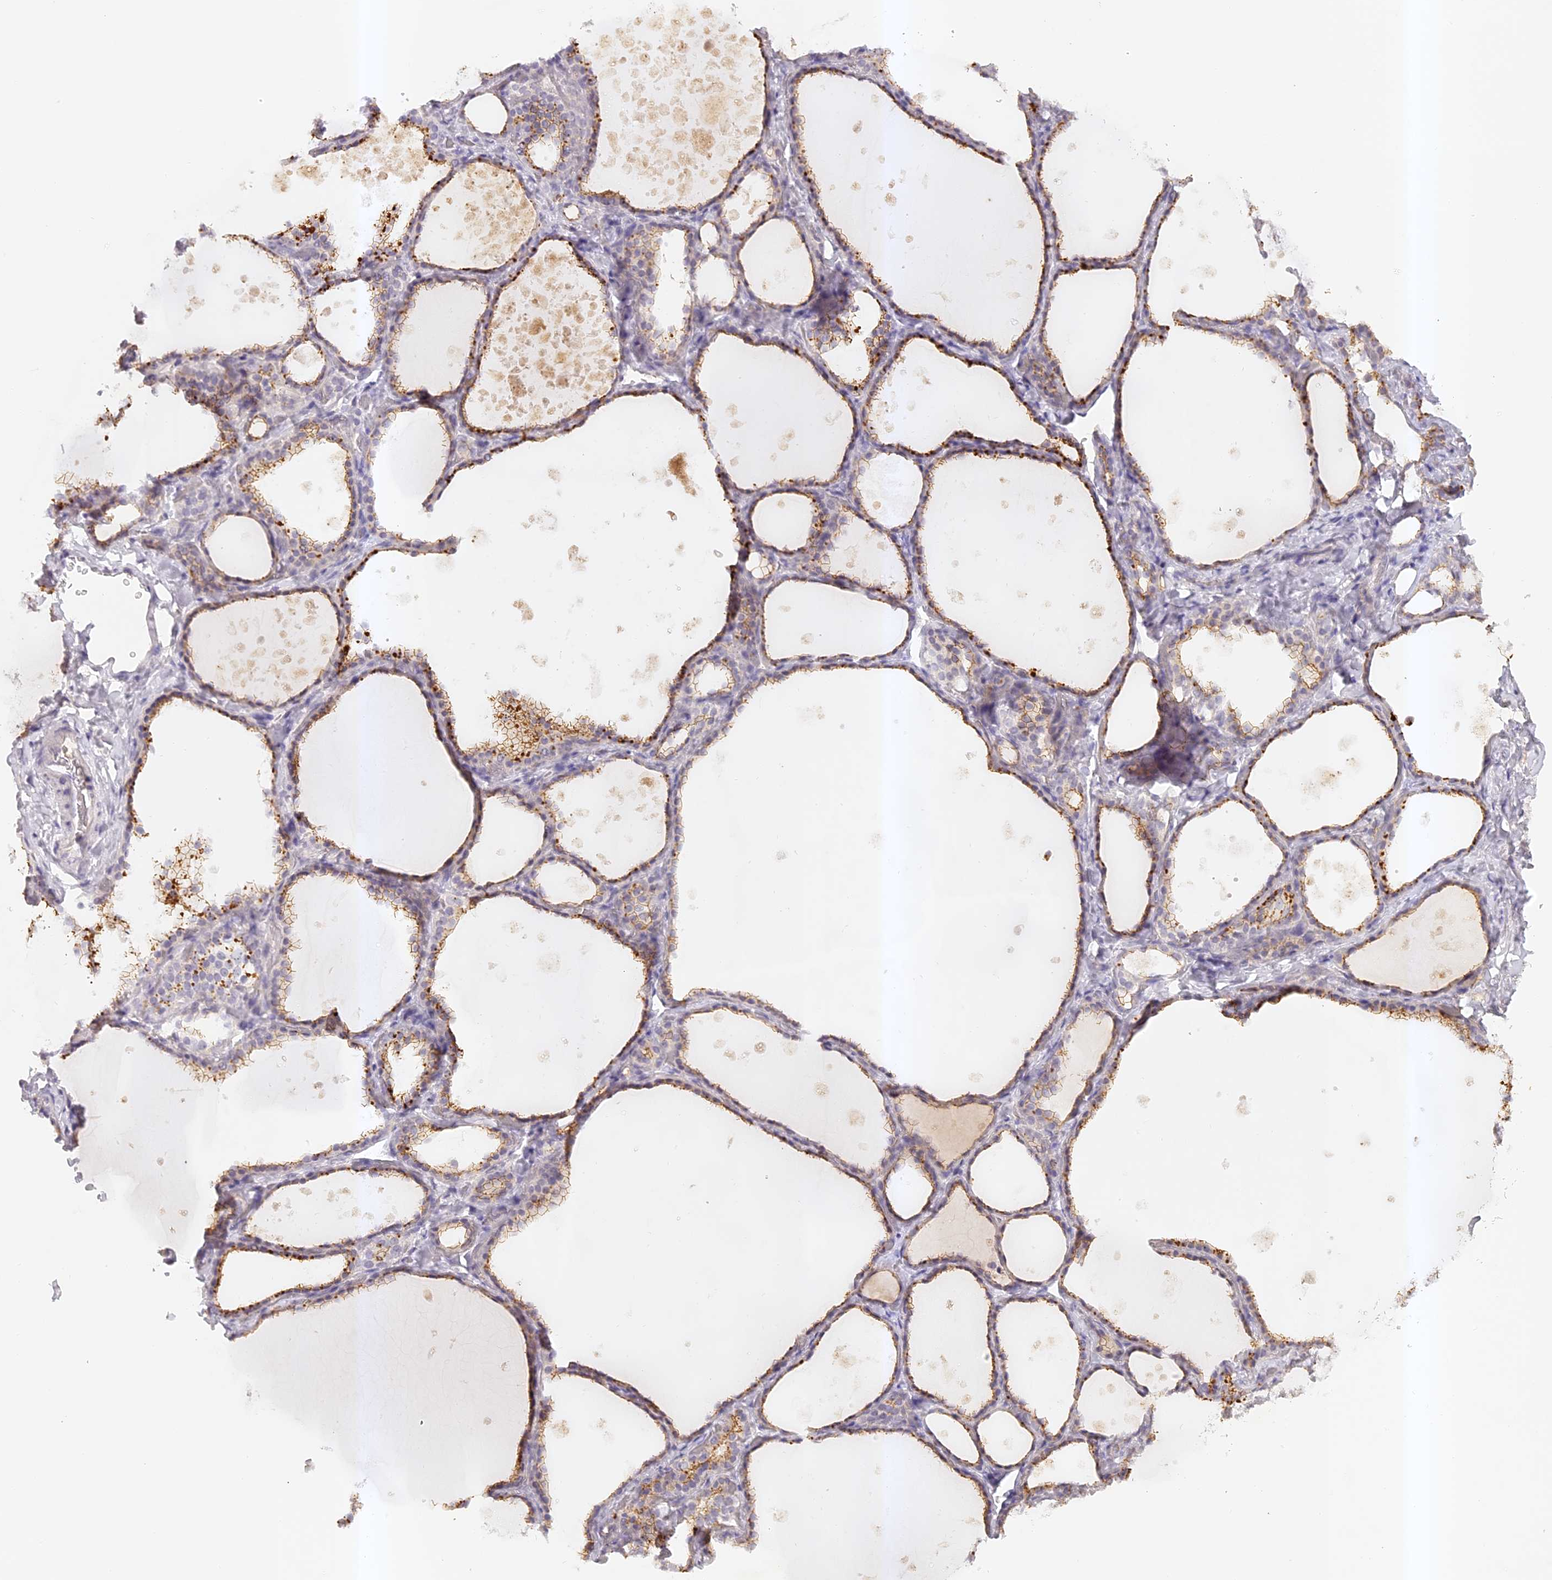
{"staining": {"intensity": "moderate", "quantity": ">75%", "location": "cytoplasmic/membranous"}, "tissue": "thyroid gland", "cell_type": "Glandular cells", "image_type": "normal", "snomed": [{"axis": "morphology", "description": "Normal tissue, NOS"}, {"axis": "topography", "description": "Thyroid gland"}], "caption": "High-power microscopy captured an immunohistochemistry (IHC) photomicrograph of normal thyroid gland, revealing moderate cytoplasmic/membranous staining in about >75% of glandular cells.", "gene": "ELL3", "patient": {"sex": "female", "age": 44}}